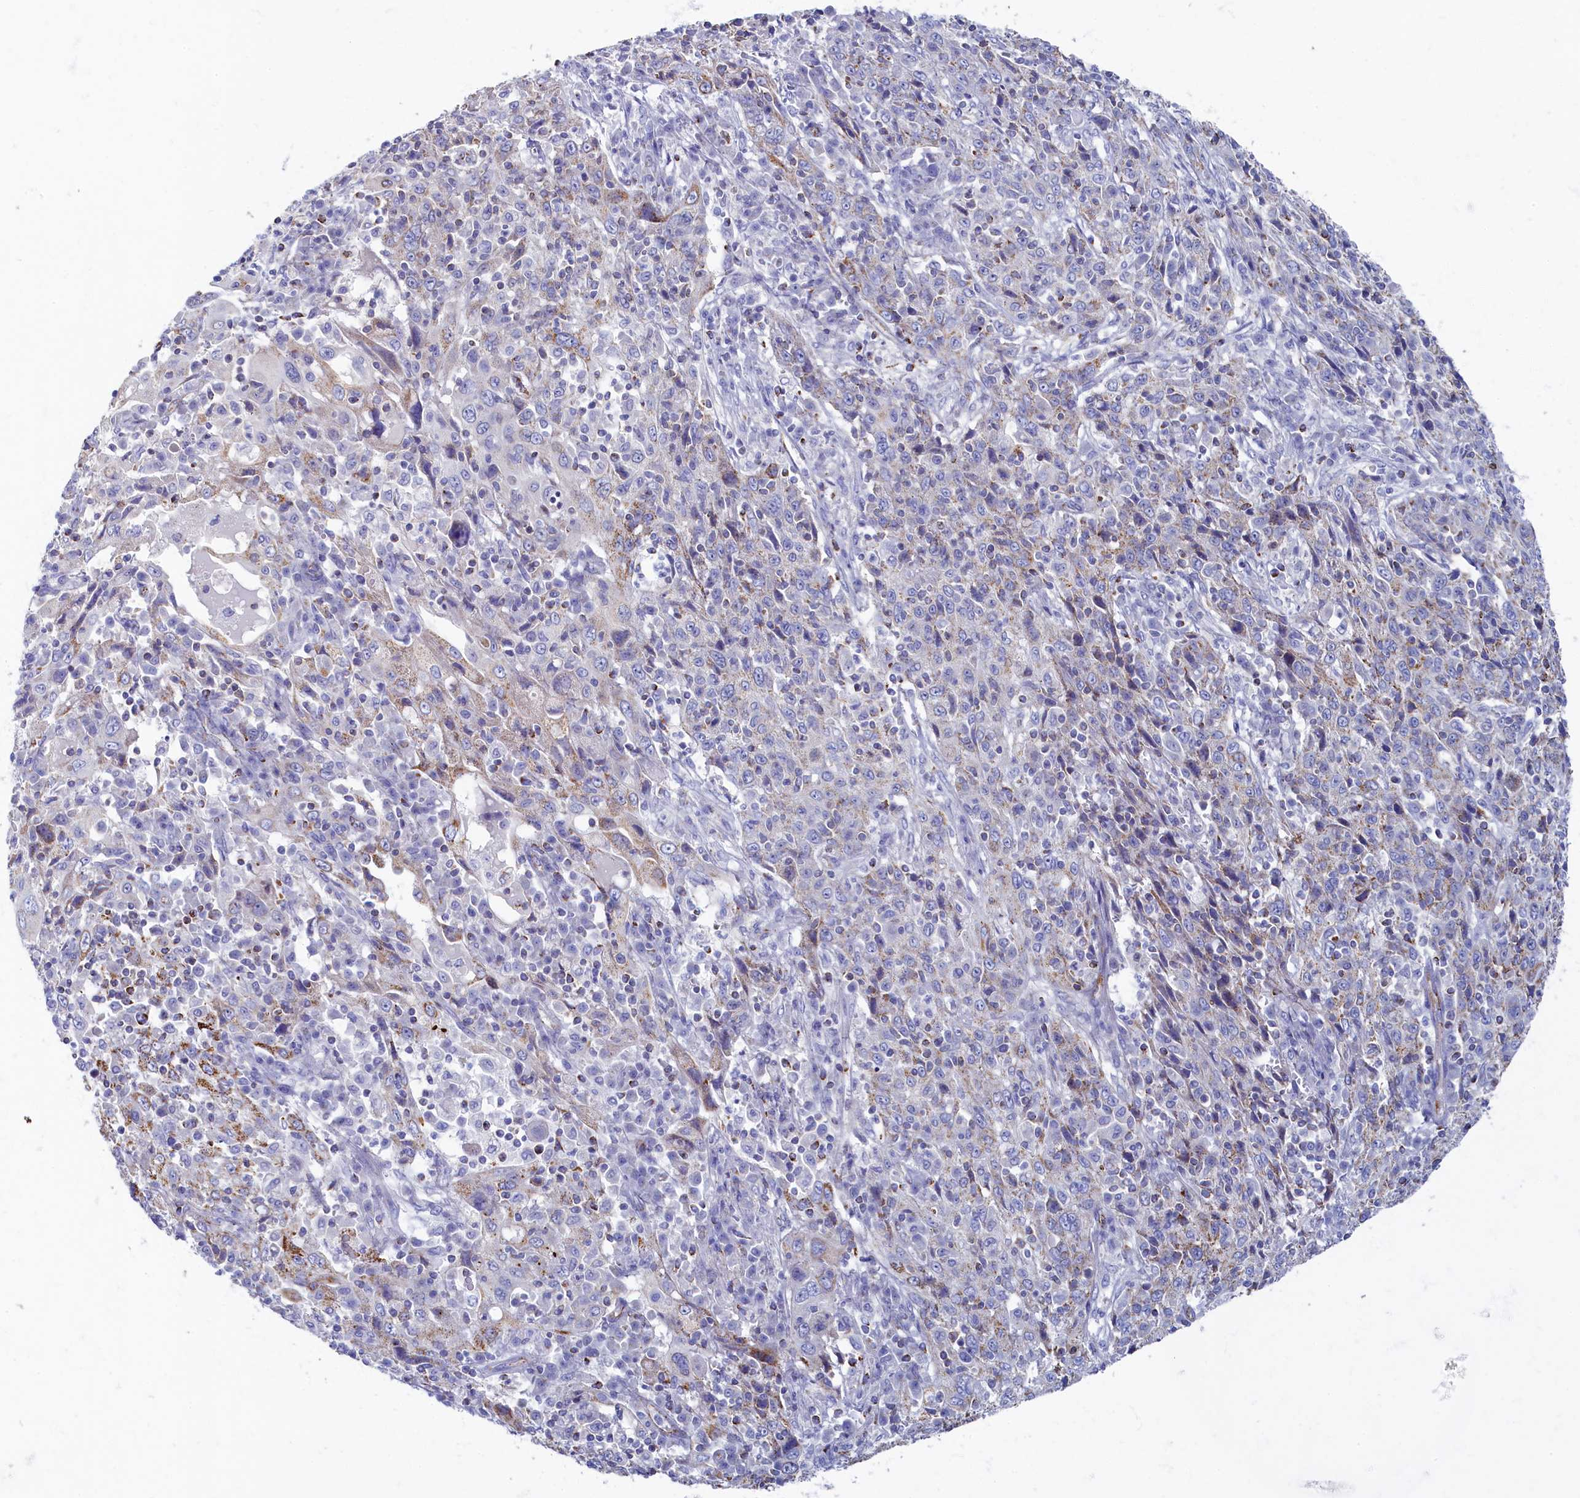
{"staining": {"intensity": "weak", "quantity": "<25%", "location": "cytoplasmic/membranous"}, "tissue": "cervical cancer", "cell_type": "Tumor cells", "image_type": "cancer", "snomed": [{"axis": "morphology", "description": "Squamous cell carcinoma, NOS"}, {"axis": "topography", "description": "Cervix"}], "caption": "Protein analysis of cervical cancer shows no significant staining in tumor cells. The staining is performed using DAB brown chromogen with nuclei counter-stained in using hematoxylin.", "gene": "OCIAD2", "patient": {"sex": "female", "age": 46}}